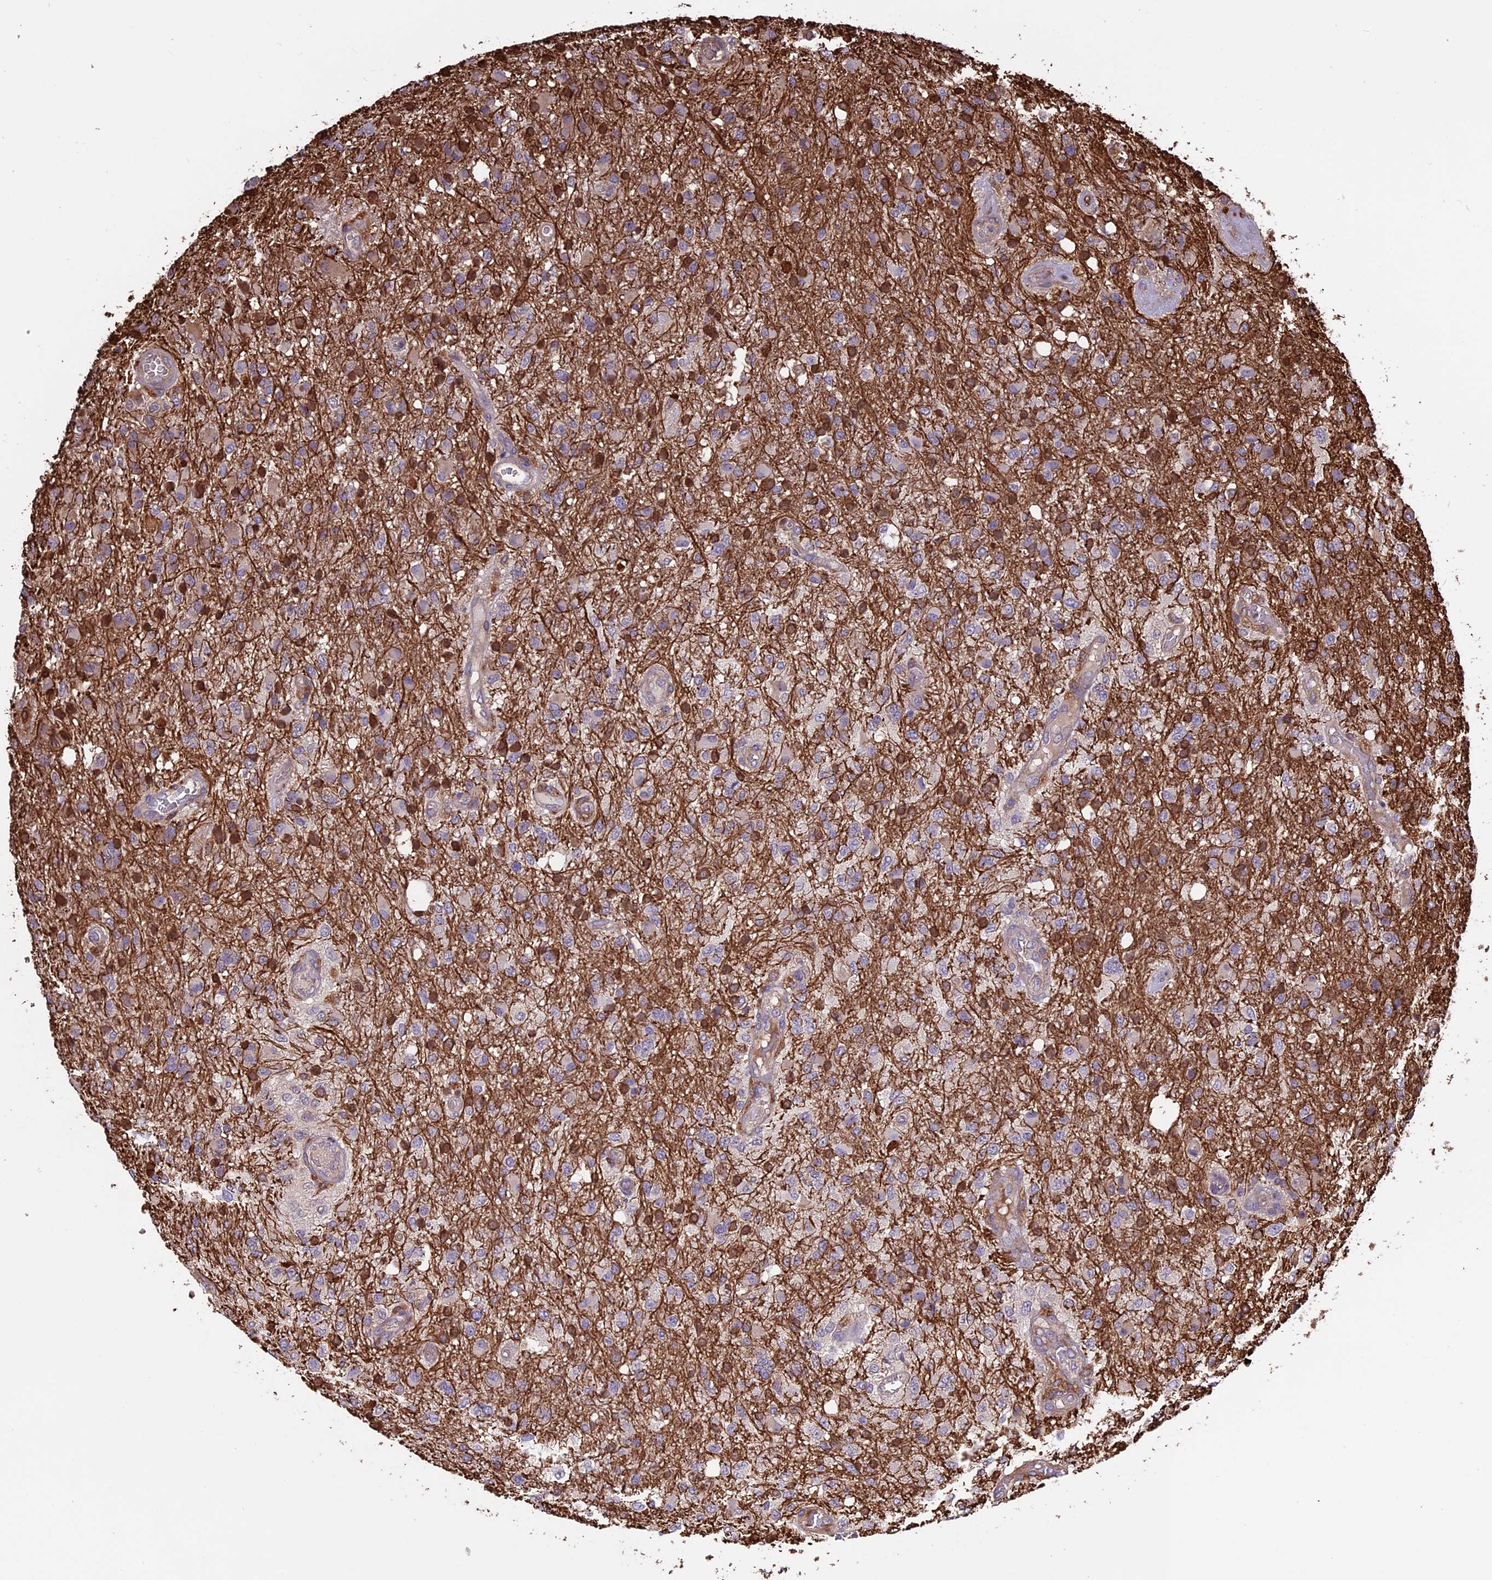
{"staining": {"intensity": "negative", "quantity": "none", "location": "none"}, "tissue": "glioma", "cell_type": "Tumor cells", "image_type": "cancer", "snomed": [{"axis": "morphology", "description": "Glioma, malignant, High grade"}, {"axis": "topography", "description": "Brain"}], "caption": "DAB immunohistochemical staining of human glioma reveals no significant positivity in tumor cells.", "gene": "VWA3A", "patient": {"sex": "female", "age": 74}}